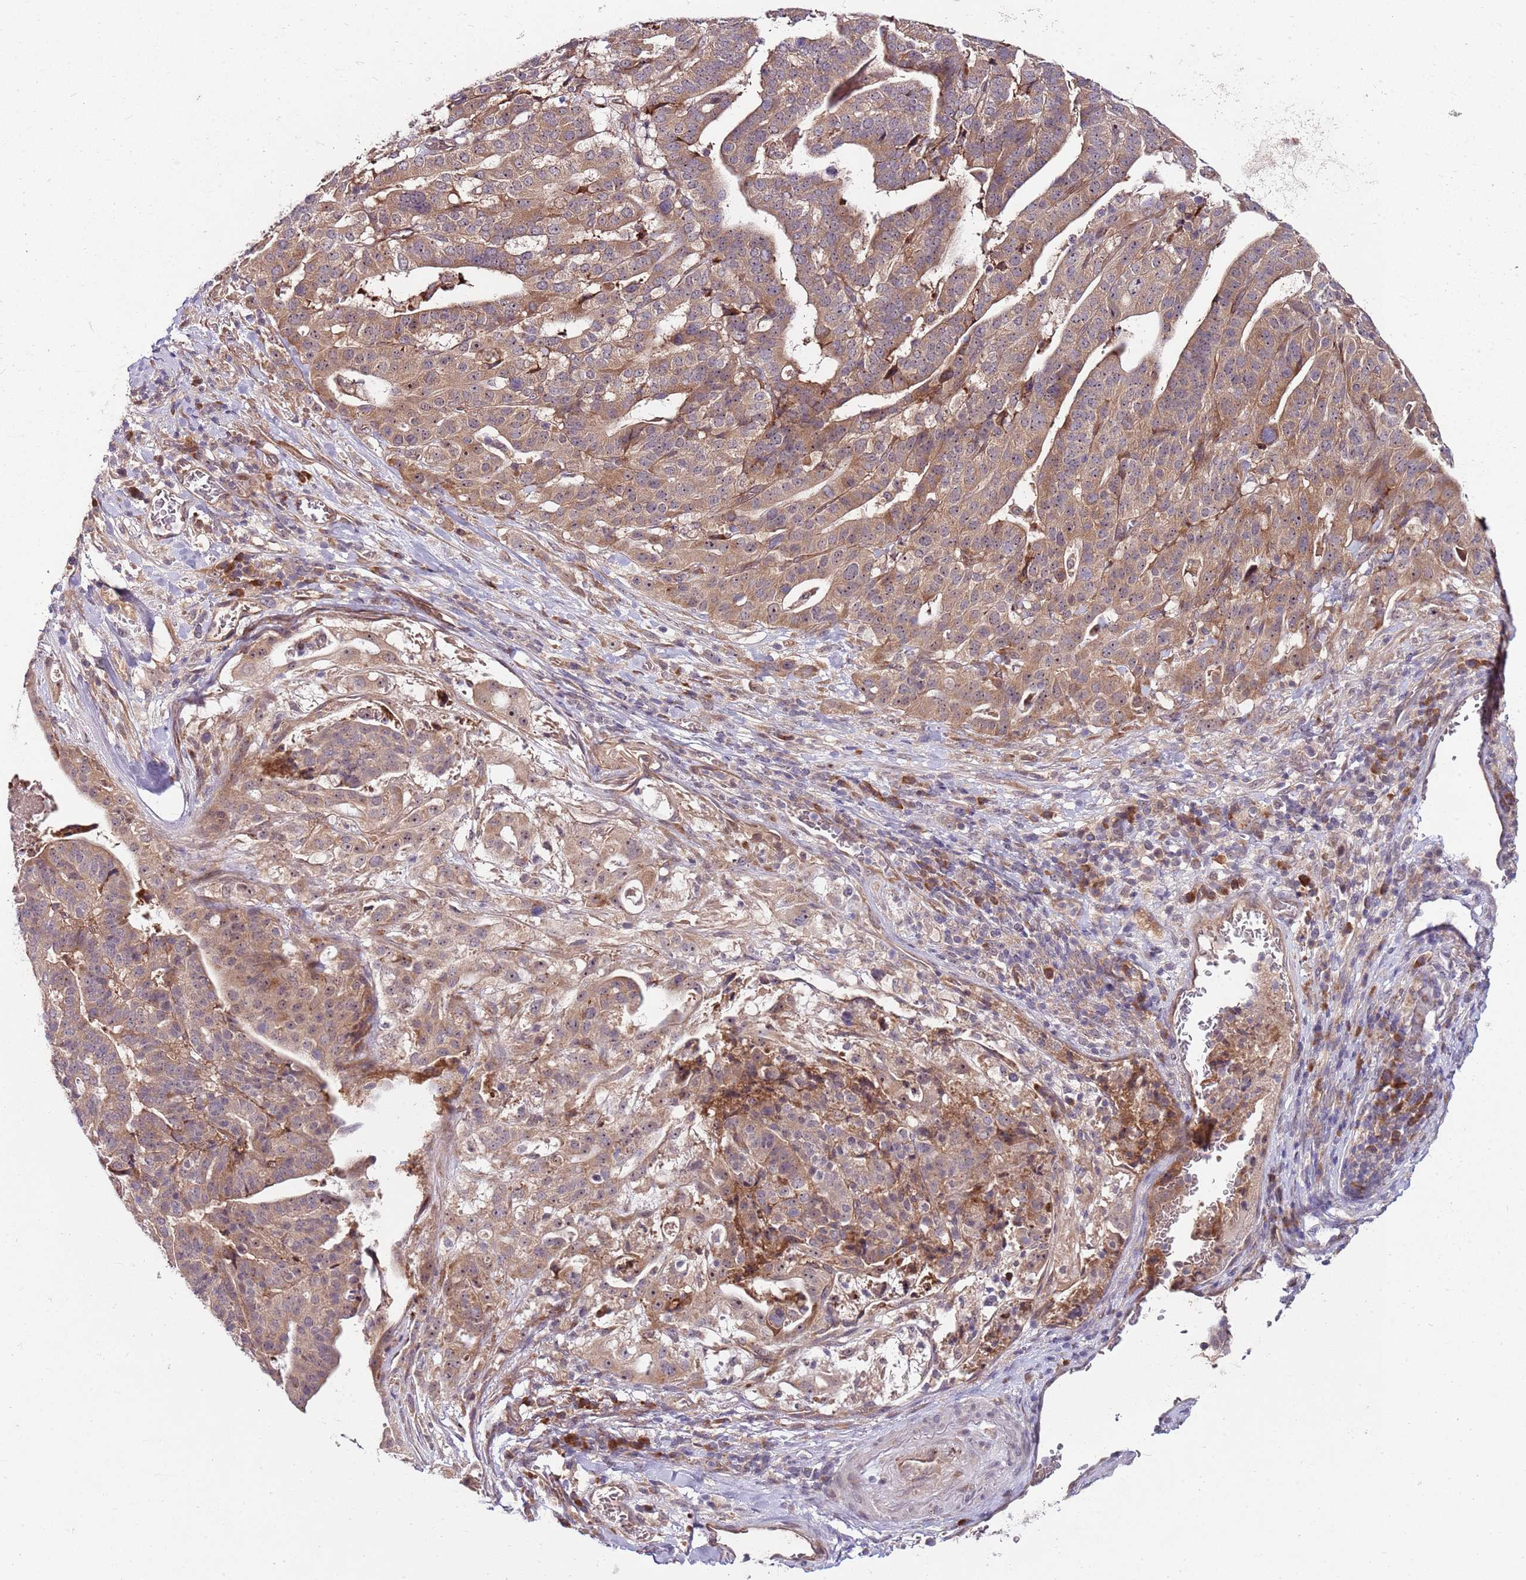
{"staining": {"intensity": "moderate", "quantity": ">75%", "location": "cytoplasmic/membranous"}, "tissue": "stomach cancer", "cell_type": "Tumor cells", "image_type": "cancer", "snomed": [{"axis": "morphology", "description": "Adenocarcinoma, NOS"}, {"axis": "topography", "description": "Stomach"}], "caption": "Immunohistochemistry staining of stomach cancer, which demonstrates medium levels of moderate cytoplasmic/membranous staining in about >75% of tumor cells indicating moderate cytoplasmic/membranous protein expression. The staining was performed using DAB (3,3'-diaminobenzidine) (brown) for protein detection and nuclei were counterstained in hematoxylin (blue).", "gene": "FBXL22", "patient": {"sex": "male", "age": 48}}